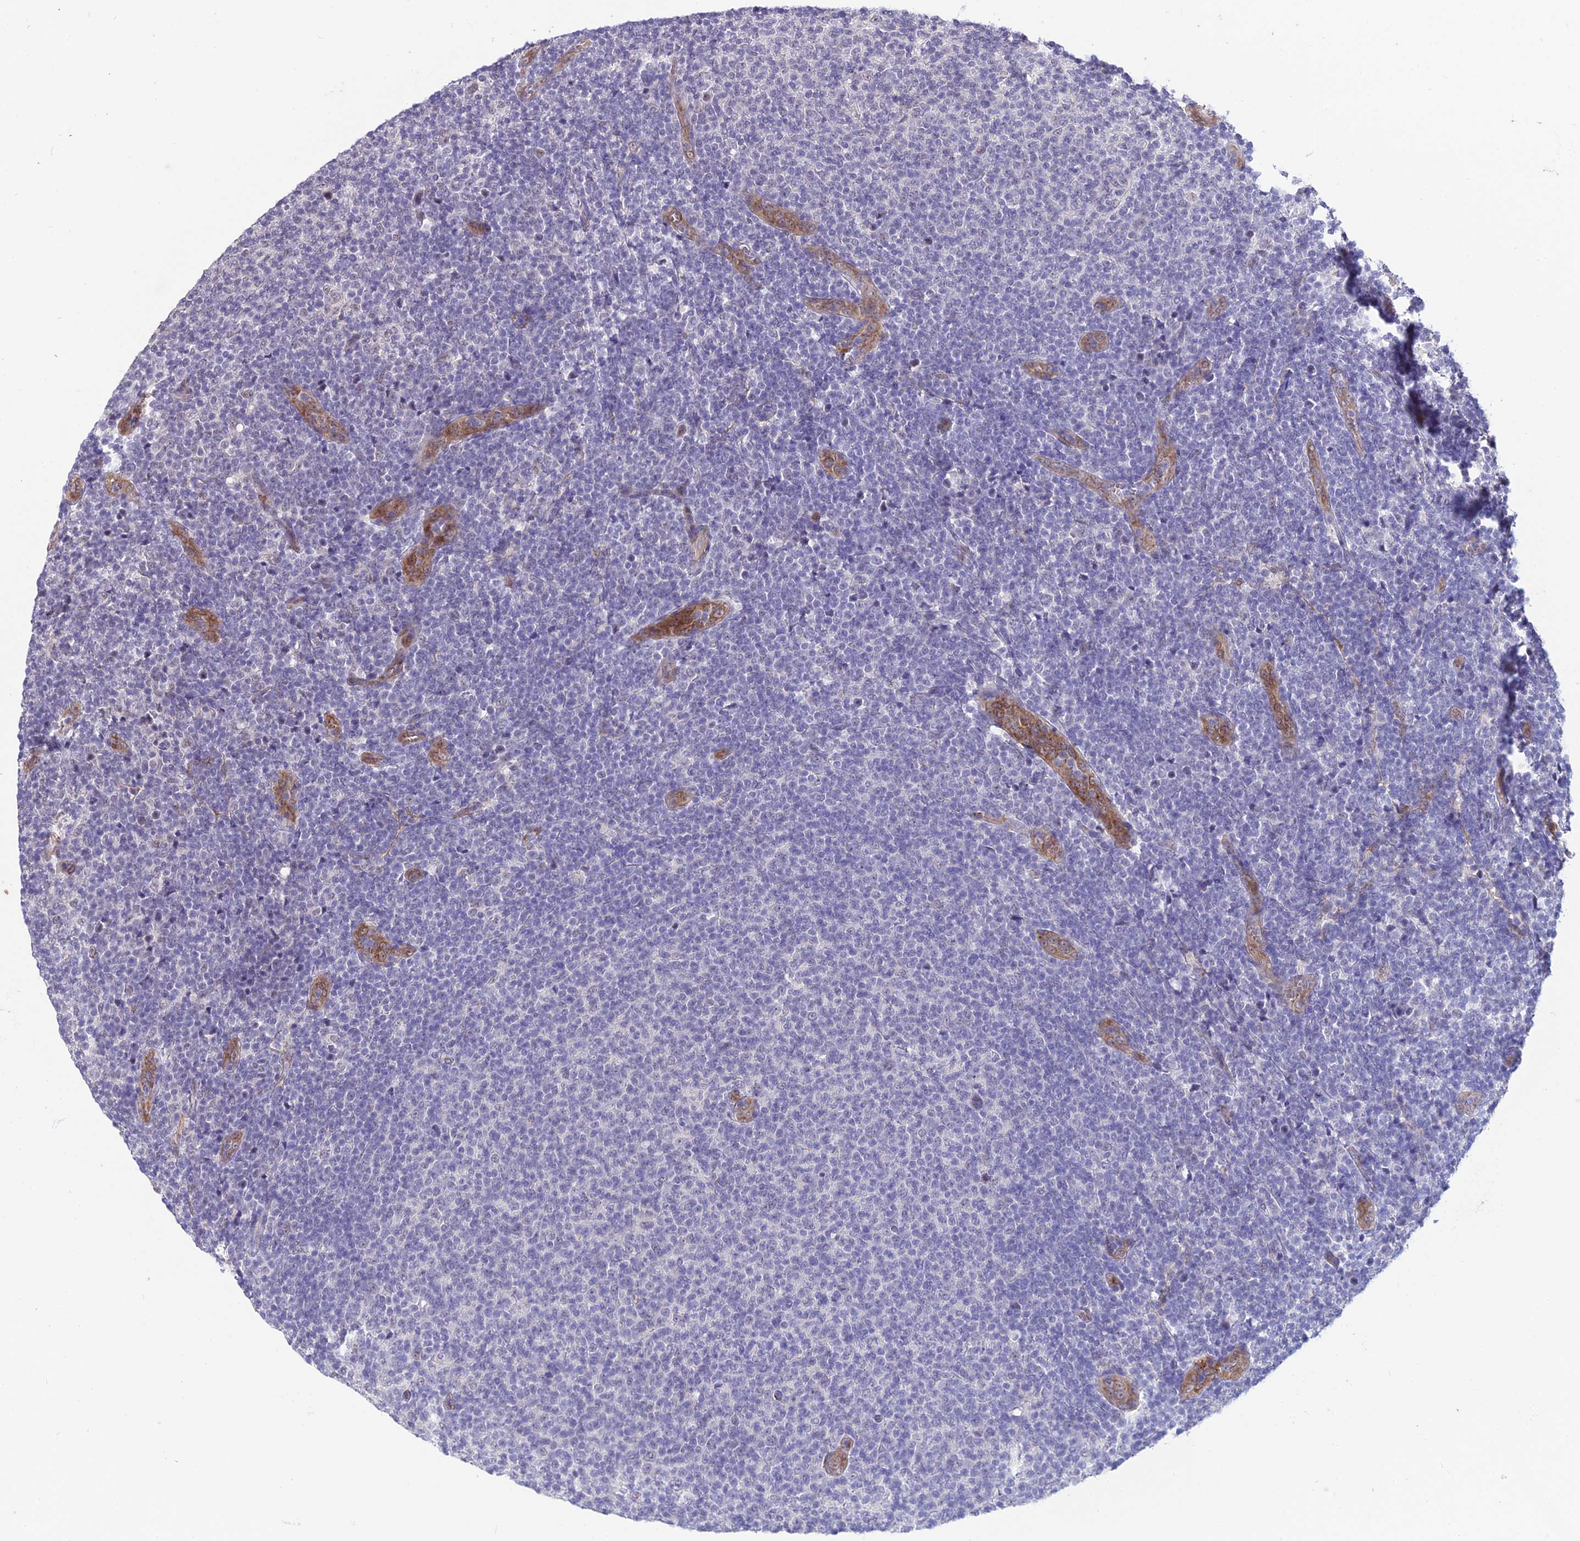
{"staining": {"intensity": "negative", "quantity": "none", "location": "none"}, "tissue": "lymphoma", "cell_type": "Tumor cells", "image_type": "cancer", "snomed": [{"axis": "morphology", "description": "Malignant lymphoma, non-Hodgkin's type, Low grade"}, {"axis": "topography", "description": "Lymph node"}], "caption": "Immunohistochemistry (IHC) histopathology image of malignant lymphoma, non-Hodgkin's type (low-grade) stained for a protein (brown), which exhibits no expression in tumor cells.", "gene": "SYT15", "patient": {"sex": "male", "age": 66}}